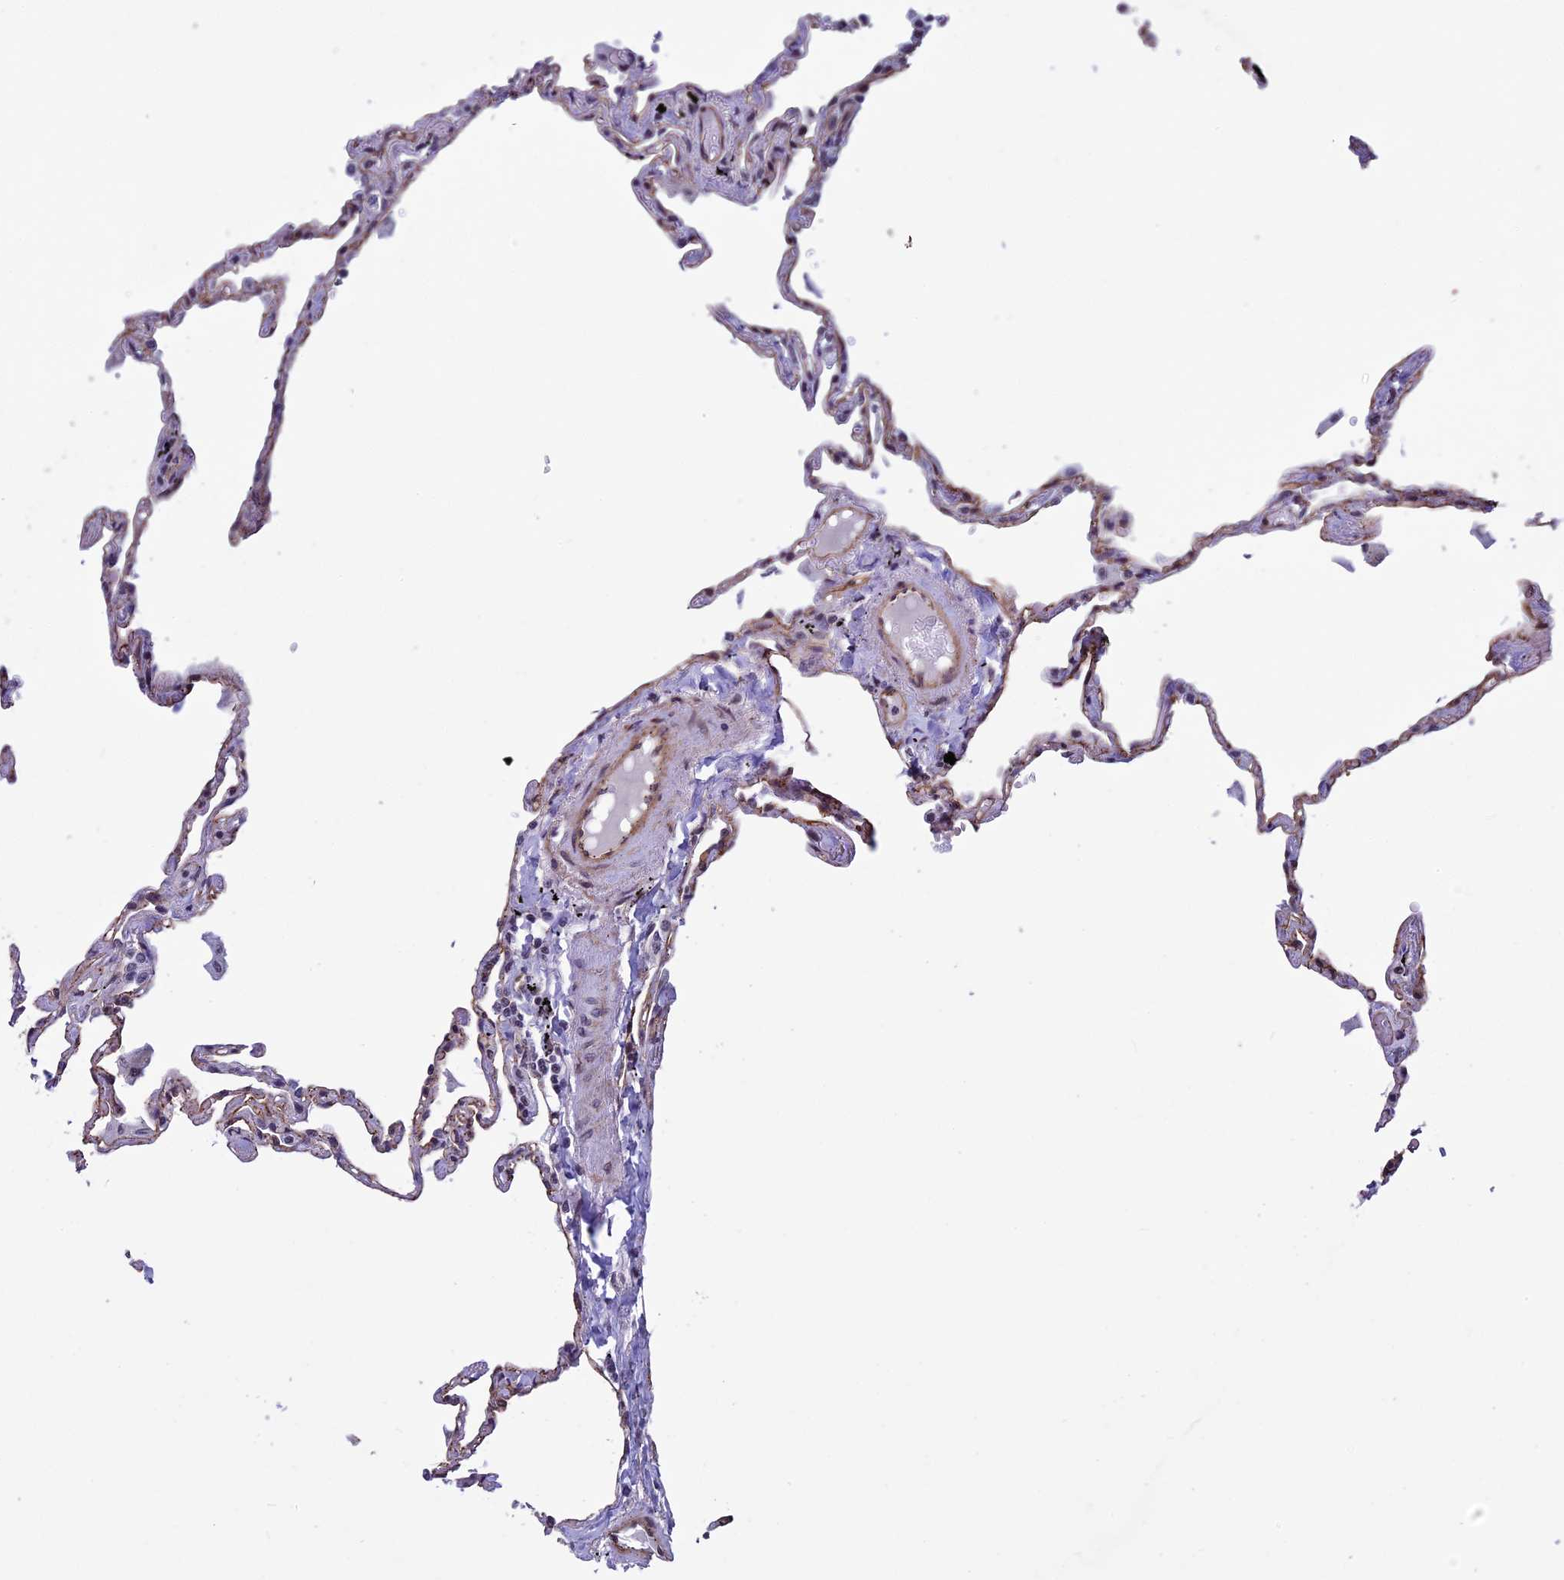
{"staining": {"intensity": "moderate", "quantity": "<25%", "location": "nuclear"}, "tissue": "lung", "cell_type": "Alveolar cells", "image_type": "normal", "snomed": [{"axis": "morphology", "description": "Normal tissue, NOS"}, {"axis": "topography", "description": "Lung"}], "caption": "The image exhibits a brown stain indicating the presence of a protein in the nuclear of alveolar cells in lung.", "gene": "NIPBL", "patient": {"sex": "female", "age": 67}}